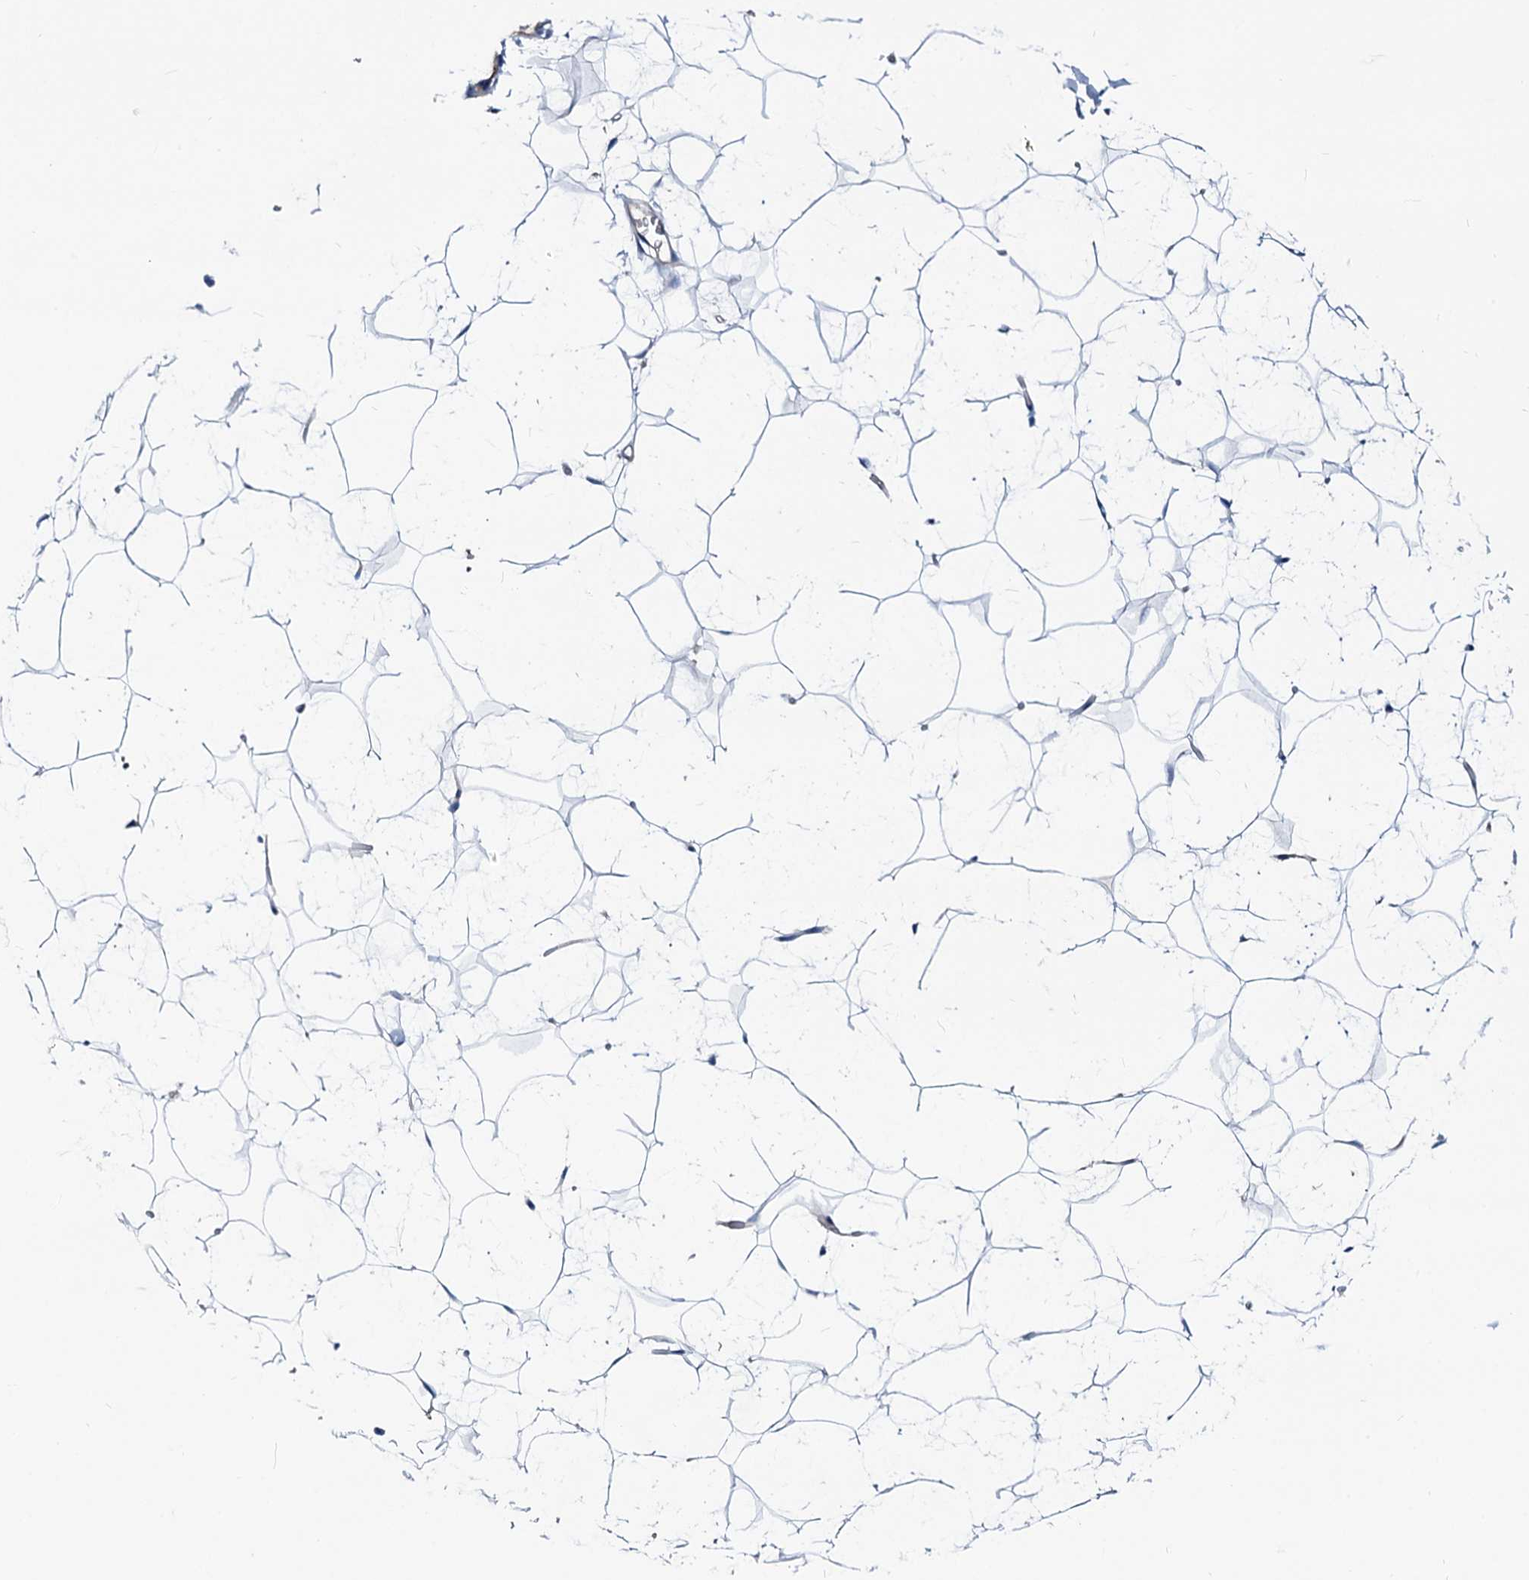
{"staining": {"intensity": "negative", "quantity": "none", "location": "none"}, "tissue": "adipose tissue", "cell_type": "Adipocytes", "image_type": "normal", "snomed": [{"axis": "morphology", "description": "Normal tissue, NOS"}, {"axis": "topography", "description": "Breast"}], "caption": "DAB (3,3'-diaminobenzidine) immunohistochemical staining of benign adipose tissue shows no significant expression in adipocytes.", "gene": "DYDC2", "patient": {"sex": "female", "age": 26}}